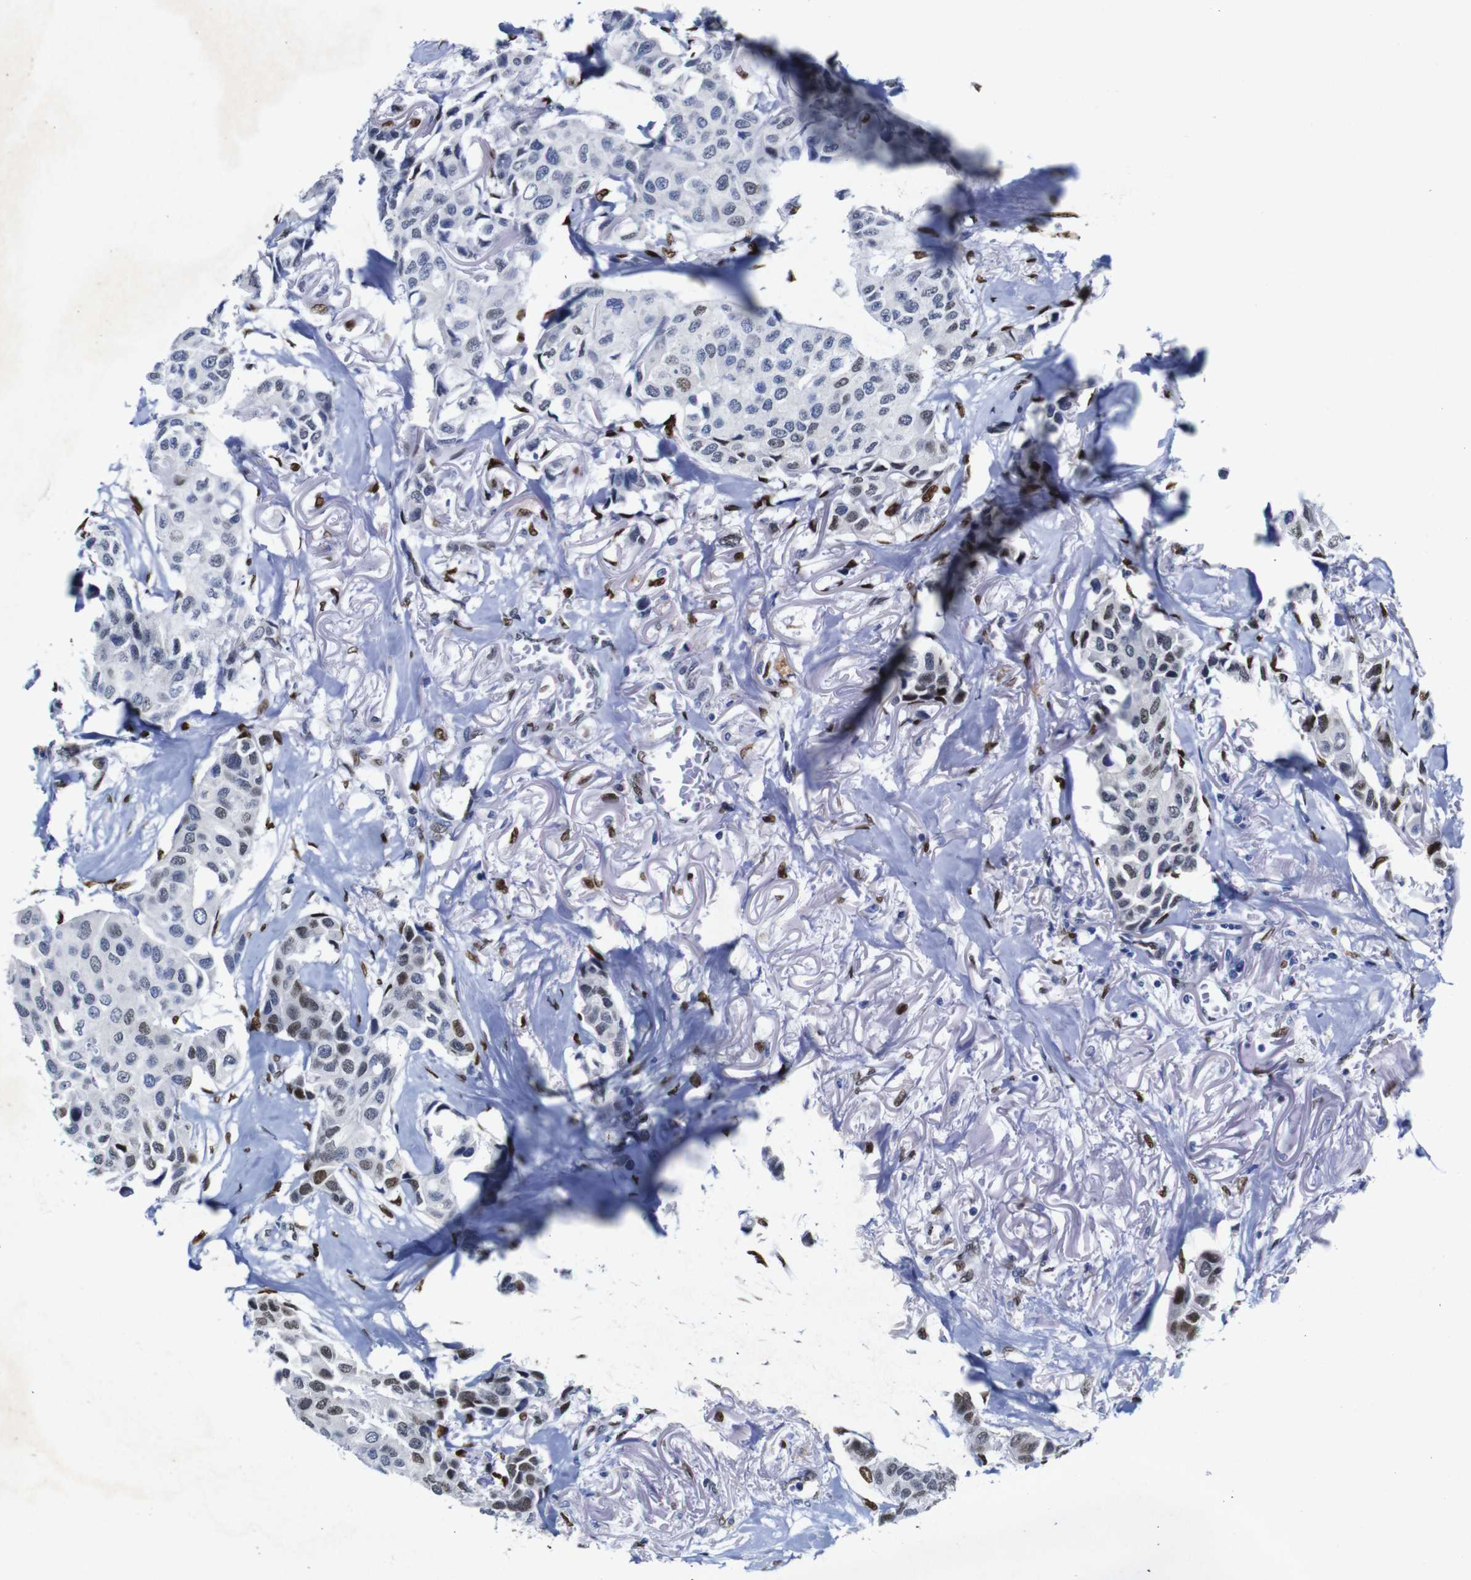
{"staining": {"intensity": "weak", "quantity": "<25%", "location": "nuclear"}, "tissue": "breast cancer", "cell_type": "Tumor cells", "image_type": "cancer", "snomed": [{"axis": "morphology", "description": "Duct carcinoma"}, {"axis": "topography", "description": "Breast"}], "caption": "This is a histopathology image of immunohistochemistry (IHC) staining of intraductal carcinoma (breast), which shows no staining in tumor cells. (Immunohistochemistry (ihc), brightfield microscopy, high magnification).", "gene": "FOSL2", "patient": {"sex": "female", "age": 80}}